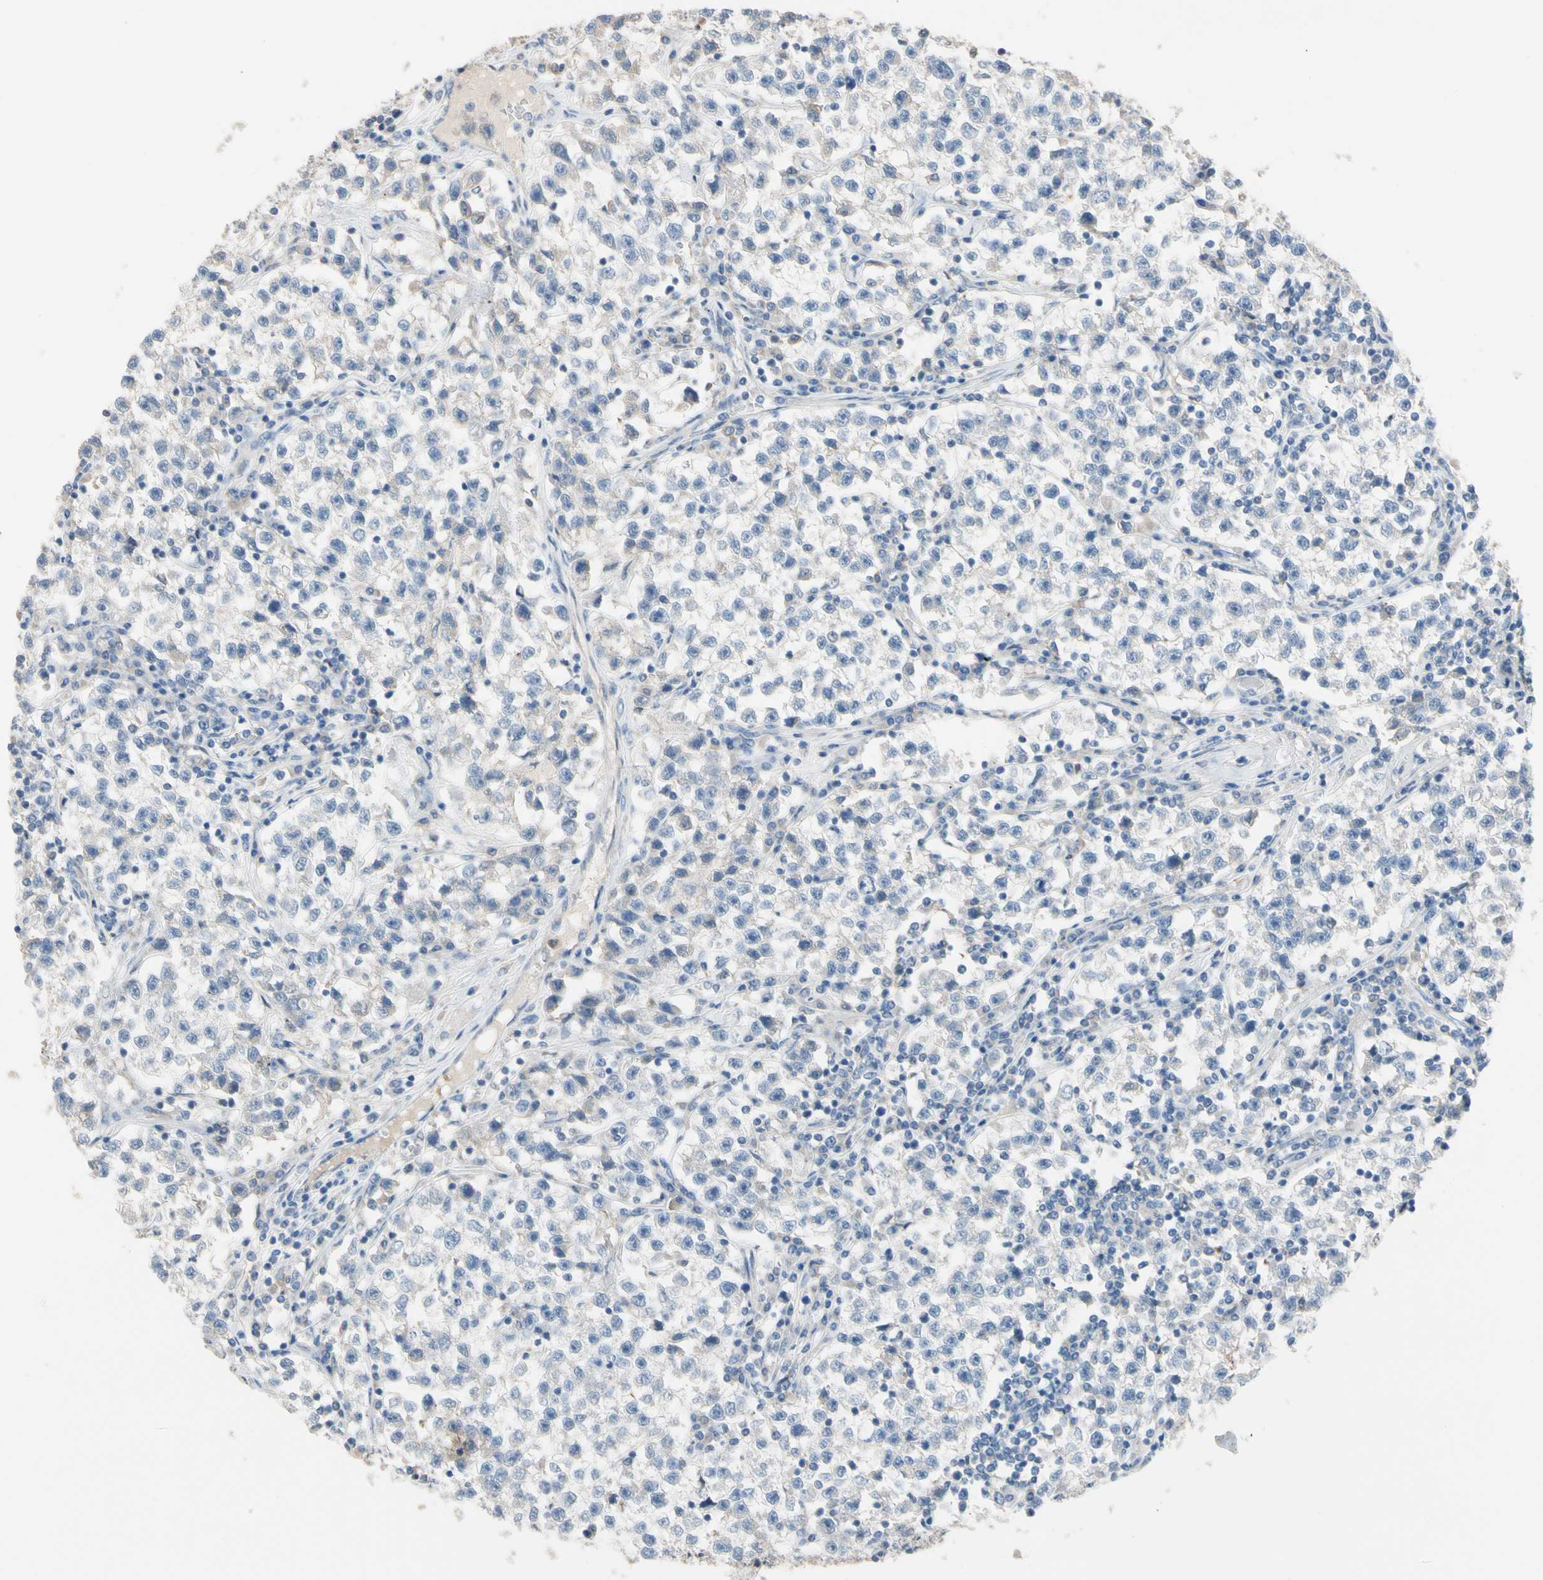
{"staining": {"intensity": "negative", "quantity": "none", "location": "none"}, "tissue": "testis cancer", "cell_type": "Tumor cells", "image_type": "cancer", "snomed": [{"axis": "morphology", "description": "Seminoma, NOS"}, {"axis": "topography", "description": "Testis"}], "caption": "Tumor cells are negative for brown protein staining in testis cancer (seminoma).", "gene": "BBOX1", "patient": {"sex": "male", "age": 22}}